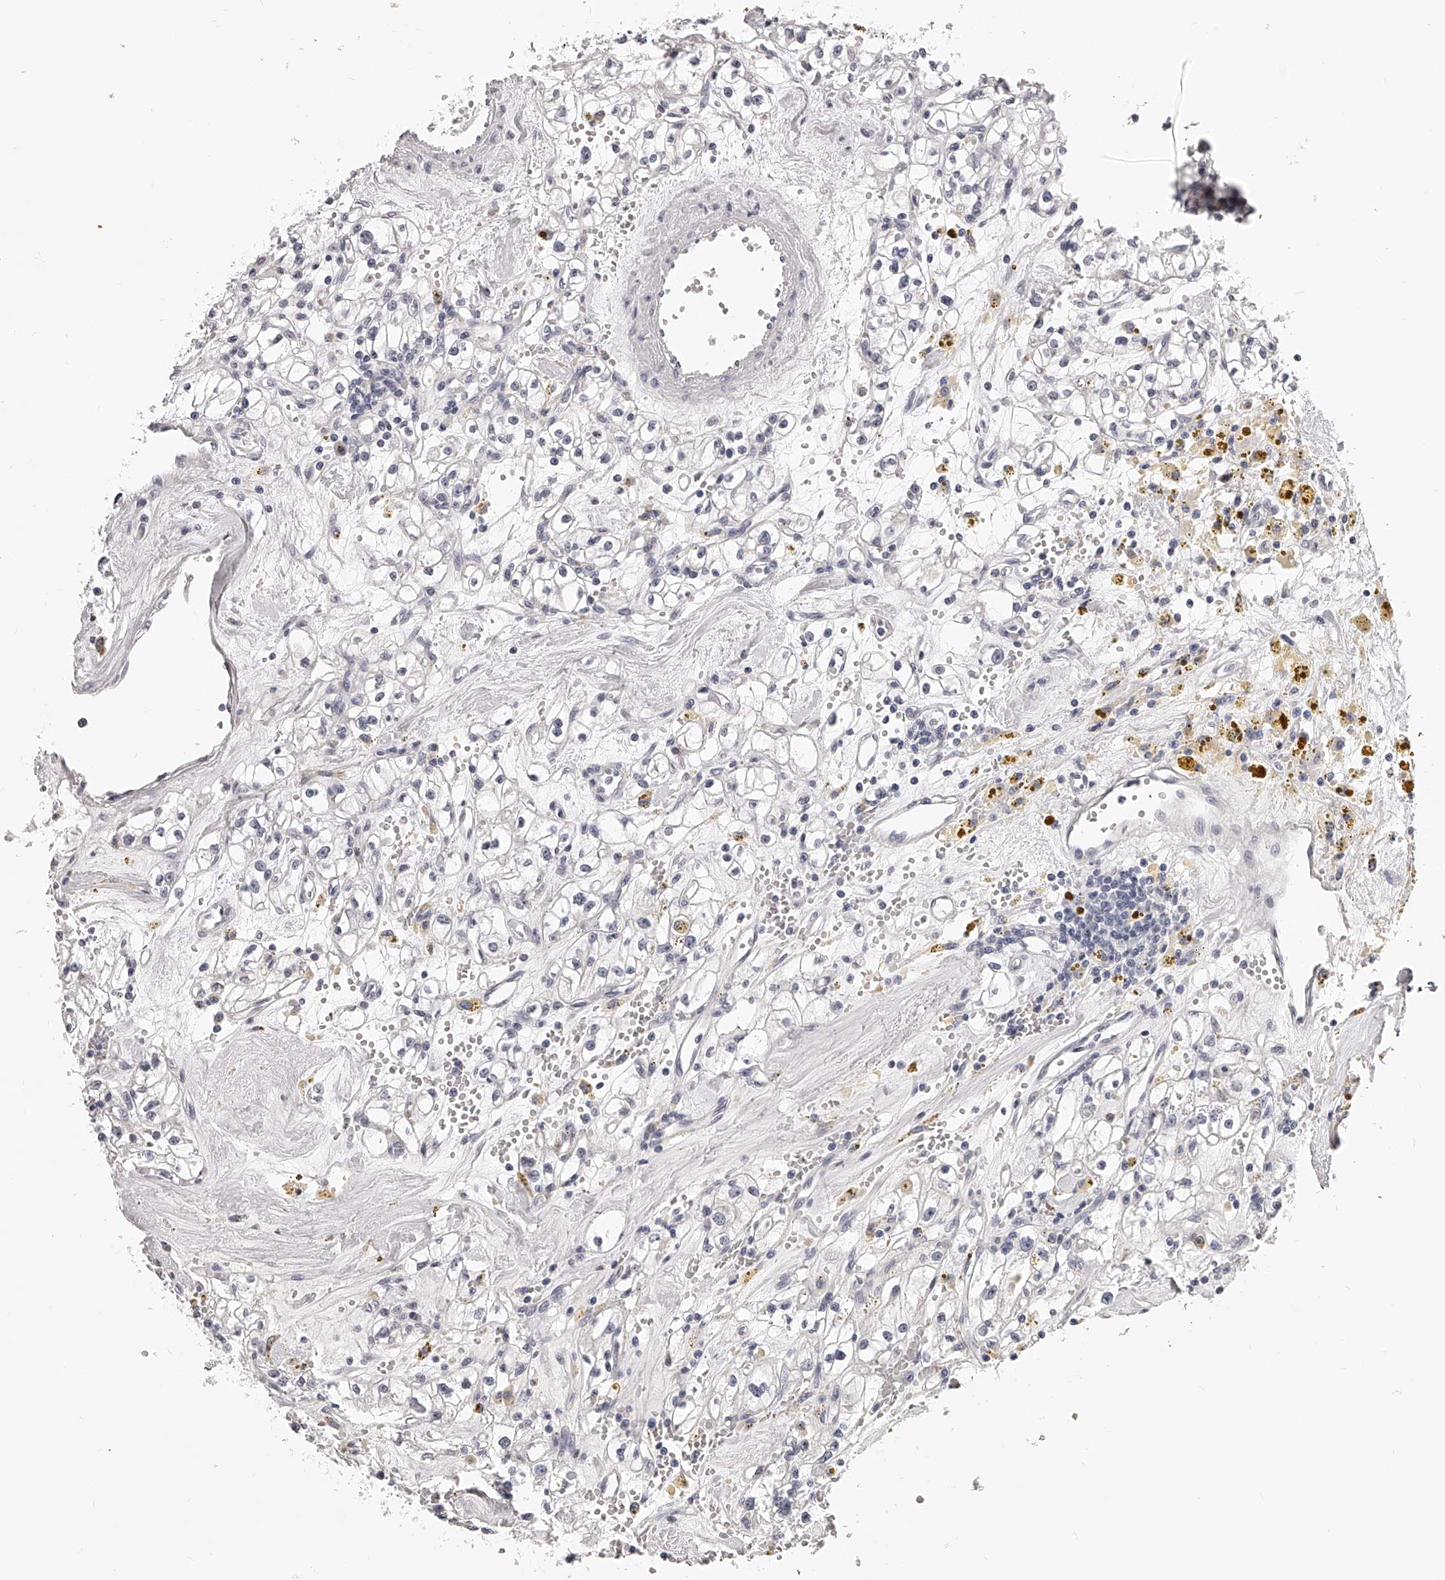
{"staining": {"intensity": "negative", "quantity": "none", "location": "none"}, "tissue": "renal cancer", "cell_type": "Tumor cells", "image_type": "cancer", "snomed": [{"axis": "morphology", "description": "Adenocarcinoma, NOS"}, {"axis": "topography", "description": "Kidney"}], "caption": "There is no significant positivity in tumor cells of renal adenocarcinoma.", "gene": "DMRT1", "patient": {"sex": "male", "age": 56}}